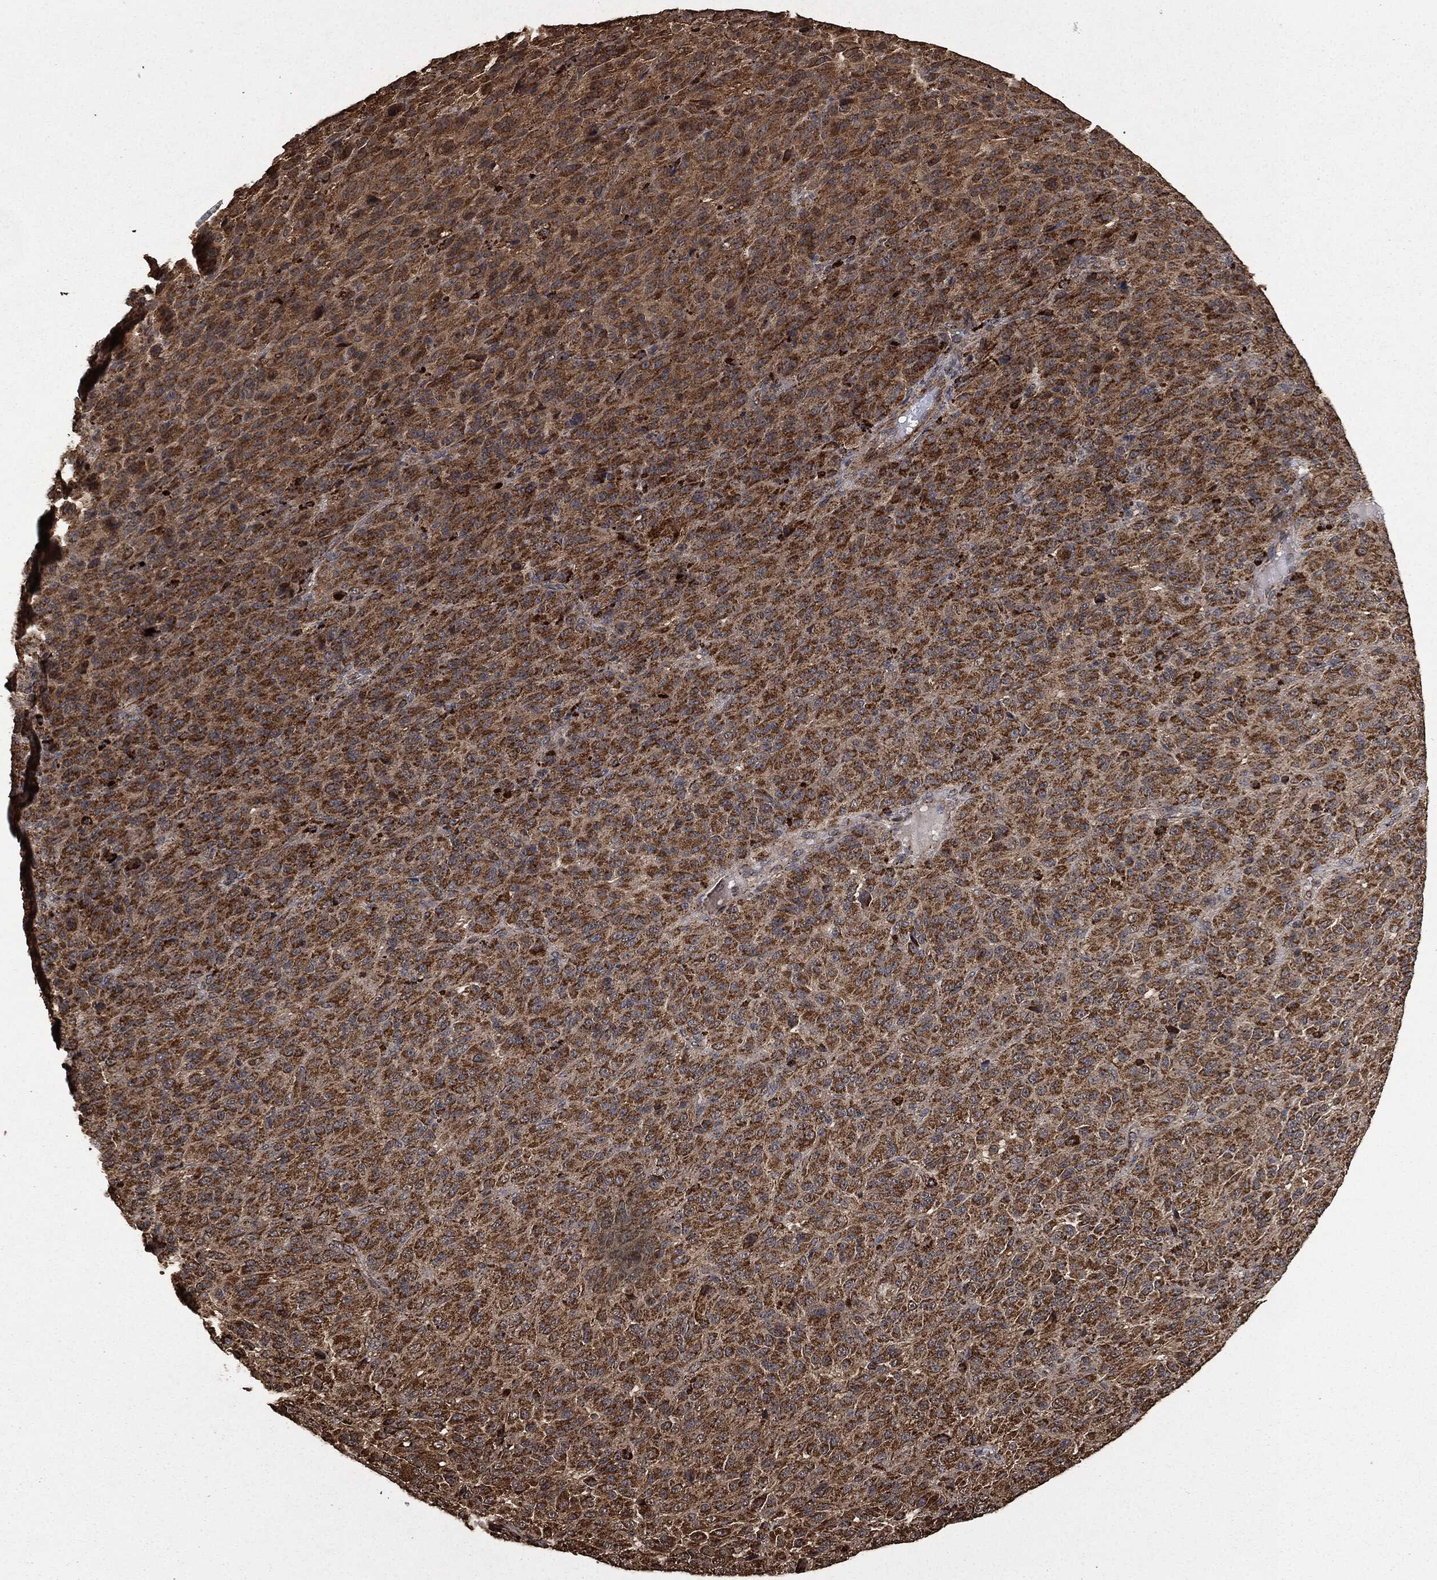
{"staining": {"intensity": "strong", "quantity": ">75%", "location": "cytoplasmic/membranous"}, "tissue": "melanoma", "cell_type": "Tumor cells", "image_type": "cancer", "snomed": [{"axis": "morphology", "description": "Malignant melanoma, Metastatic site"}, {"axis": "topography", "description": "Brain"}], "caption": "Malignant melanoma (metastatic site) was stained to show a protein in brown. There is high levels of strong cytoplasmic/membranous positivity in about >75% of tumor cells.", "gene": "LIG3", "patient": {"sex": "female", "age": 56}}